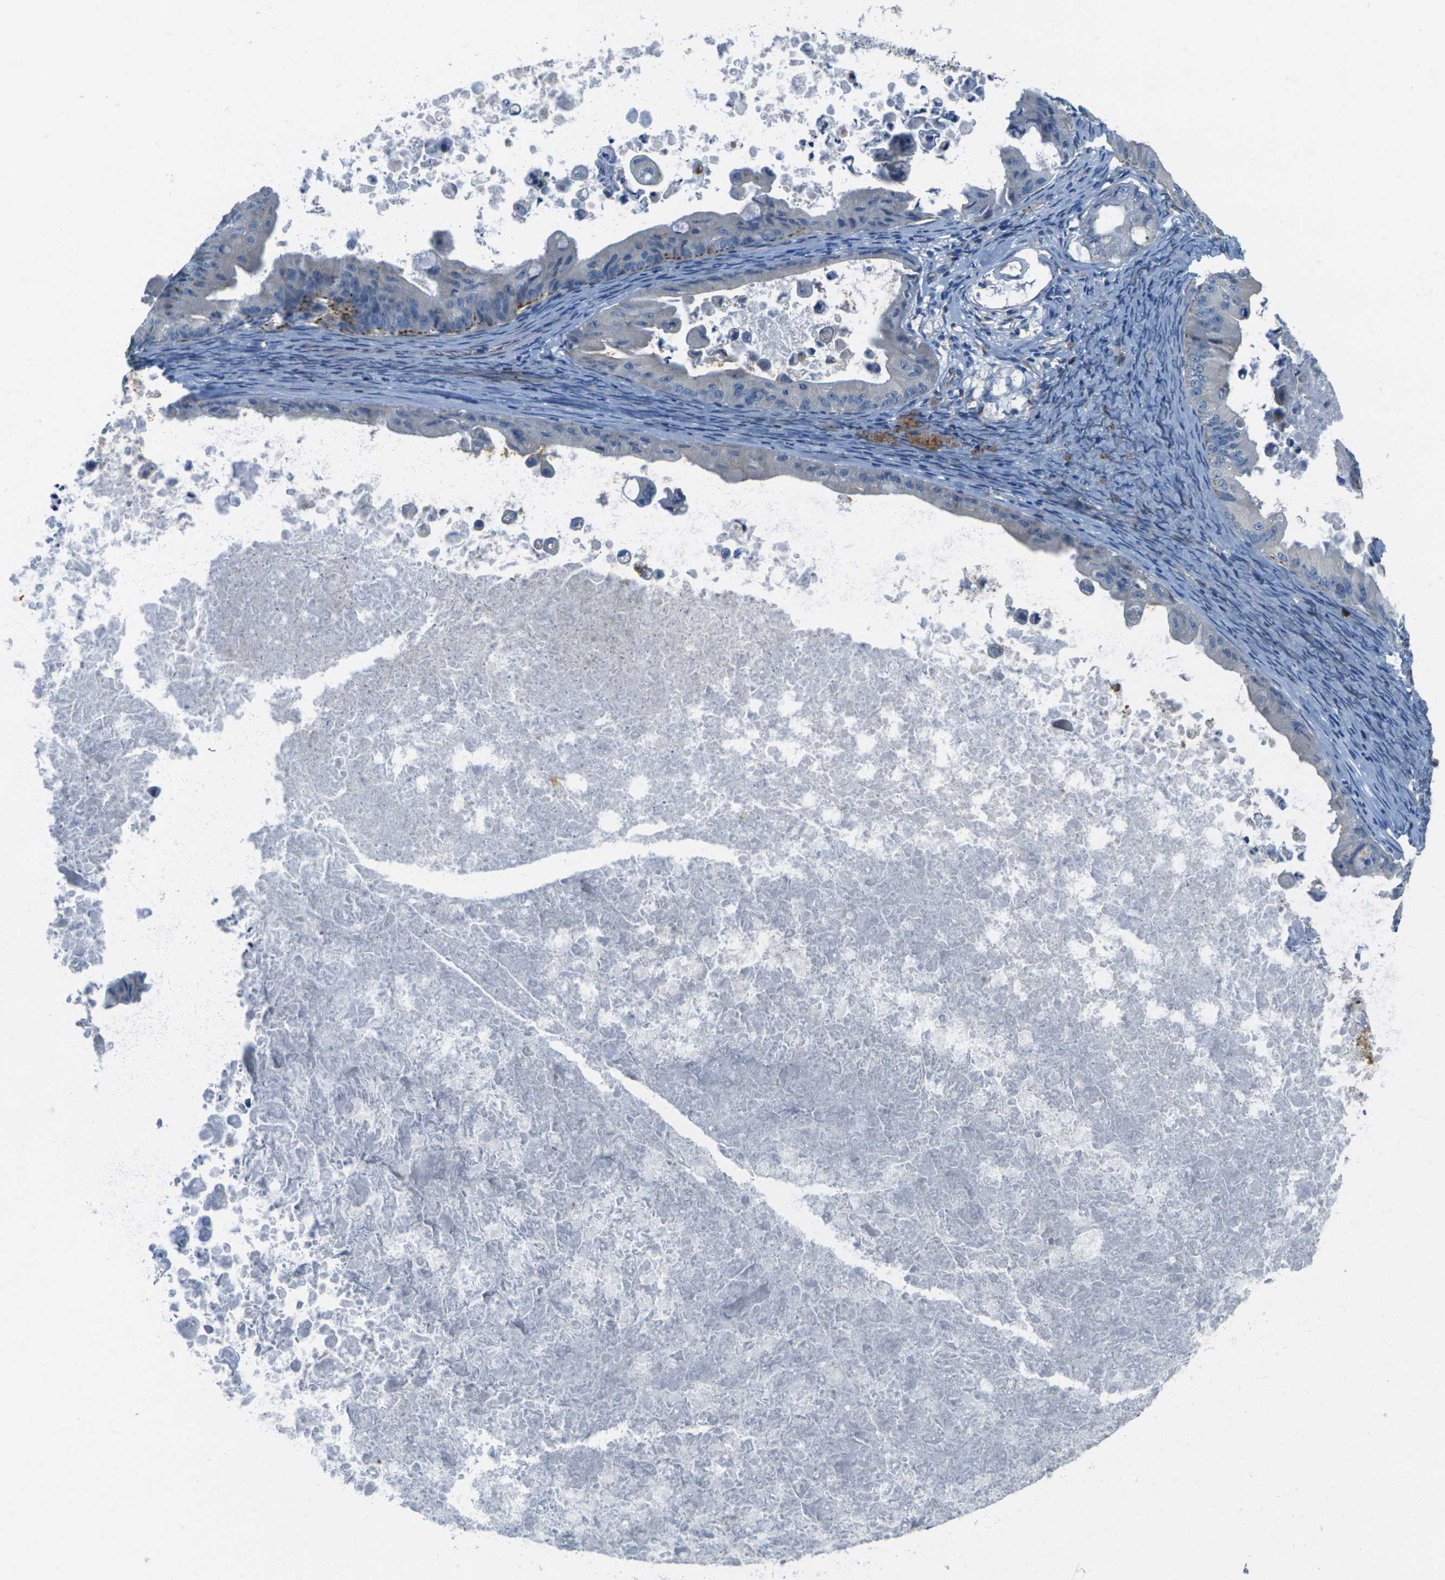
{"staining": {"intensity": "moderate", "quantity": "<25%", "location": "cytoplasmic/membranous"}, "tissue": "ovarian cancer", "cell_type": "Tumor cells", "image_type": "cancer", "snomed": [{"axis": "morphology", "description": "Cystadenocarcinoma, mucinous, NOS"}, {"axis": "topography", "description": "Ovary"}], "caption": "A high-resolution photomicrograph shows immunohistochemistry (IHC) staining of ovarian cancer (mucinous cystadenocarcinoma), which exhibits moderate cytoplasmic/membranous staining in approximately <25% of tumor cells. Nuclei are stained in blue.", "gene": "CYP2C8", "patient": {"sex": "female", "age": 37}}